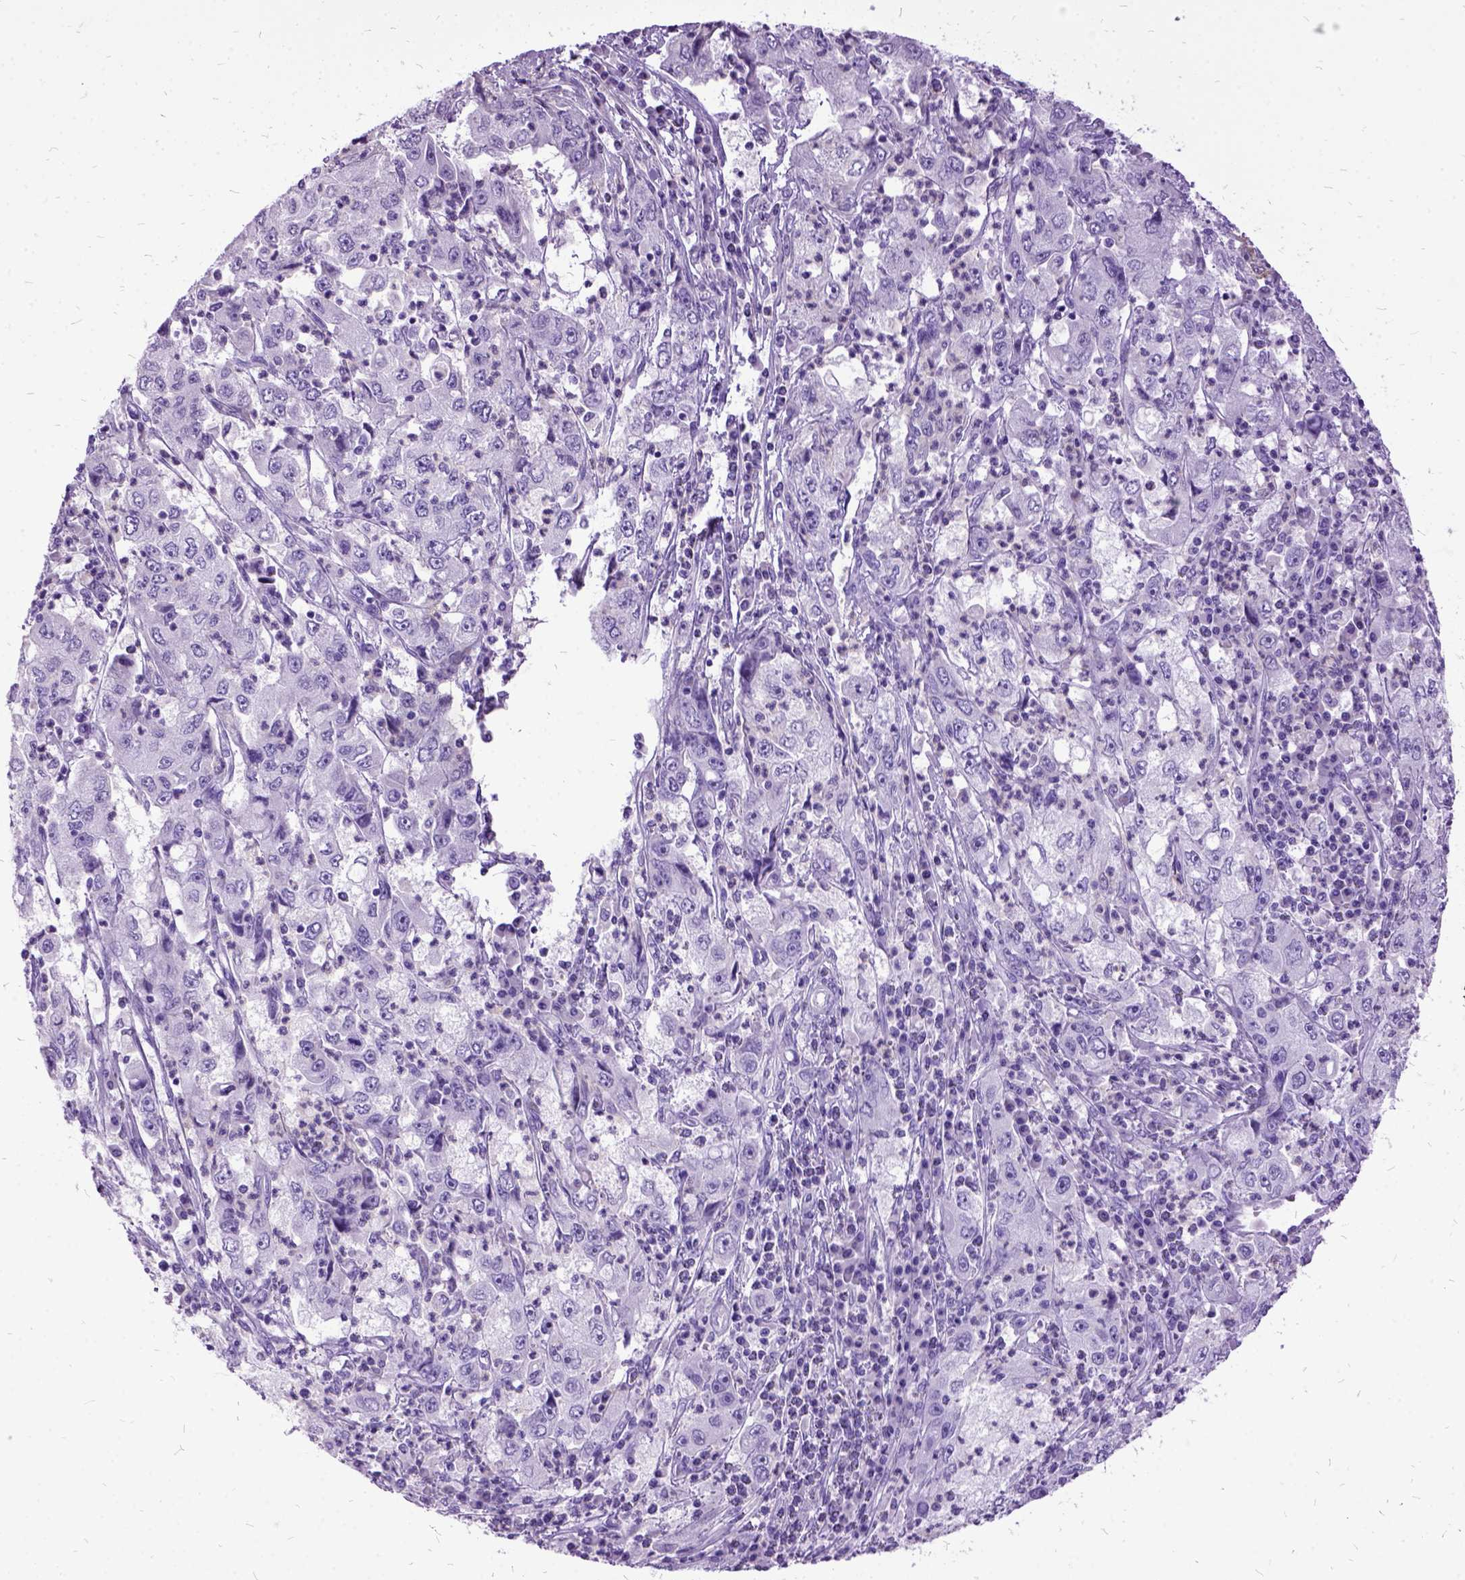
{"staining": {"intensity": "negative", "quantity": "none", "location": "none"}, "tissue": "cervical cancer", "cell_type": "Tumor cells", "image_type": "cancer", "snomed": [{"axis": "morphology", "description": "Squamous cell carcinoma, NOS"}, {"axis": "topography", "description": "Cervix"}], "caption": "Photomicrograph shows no protein expression in tumor cells of cervical squamous cell carcinoma tissue. (Stains: DAB IHC with hematoxylin counter stain, Microscopy: brightfield microscopy at high magnification).", "gene": "MME", "patient": {"sex": "female", "age": 36}}